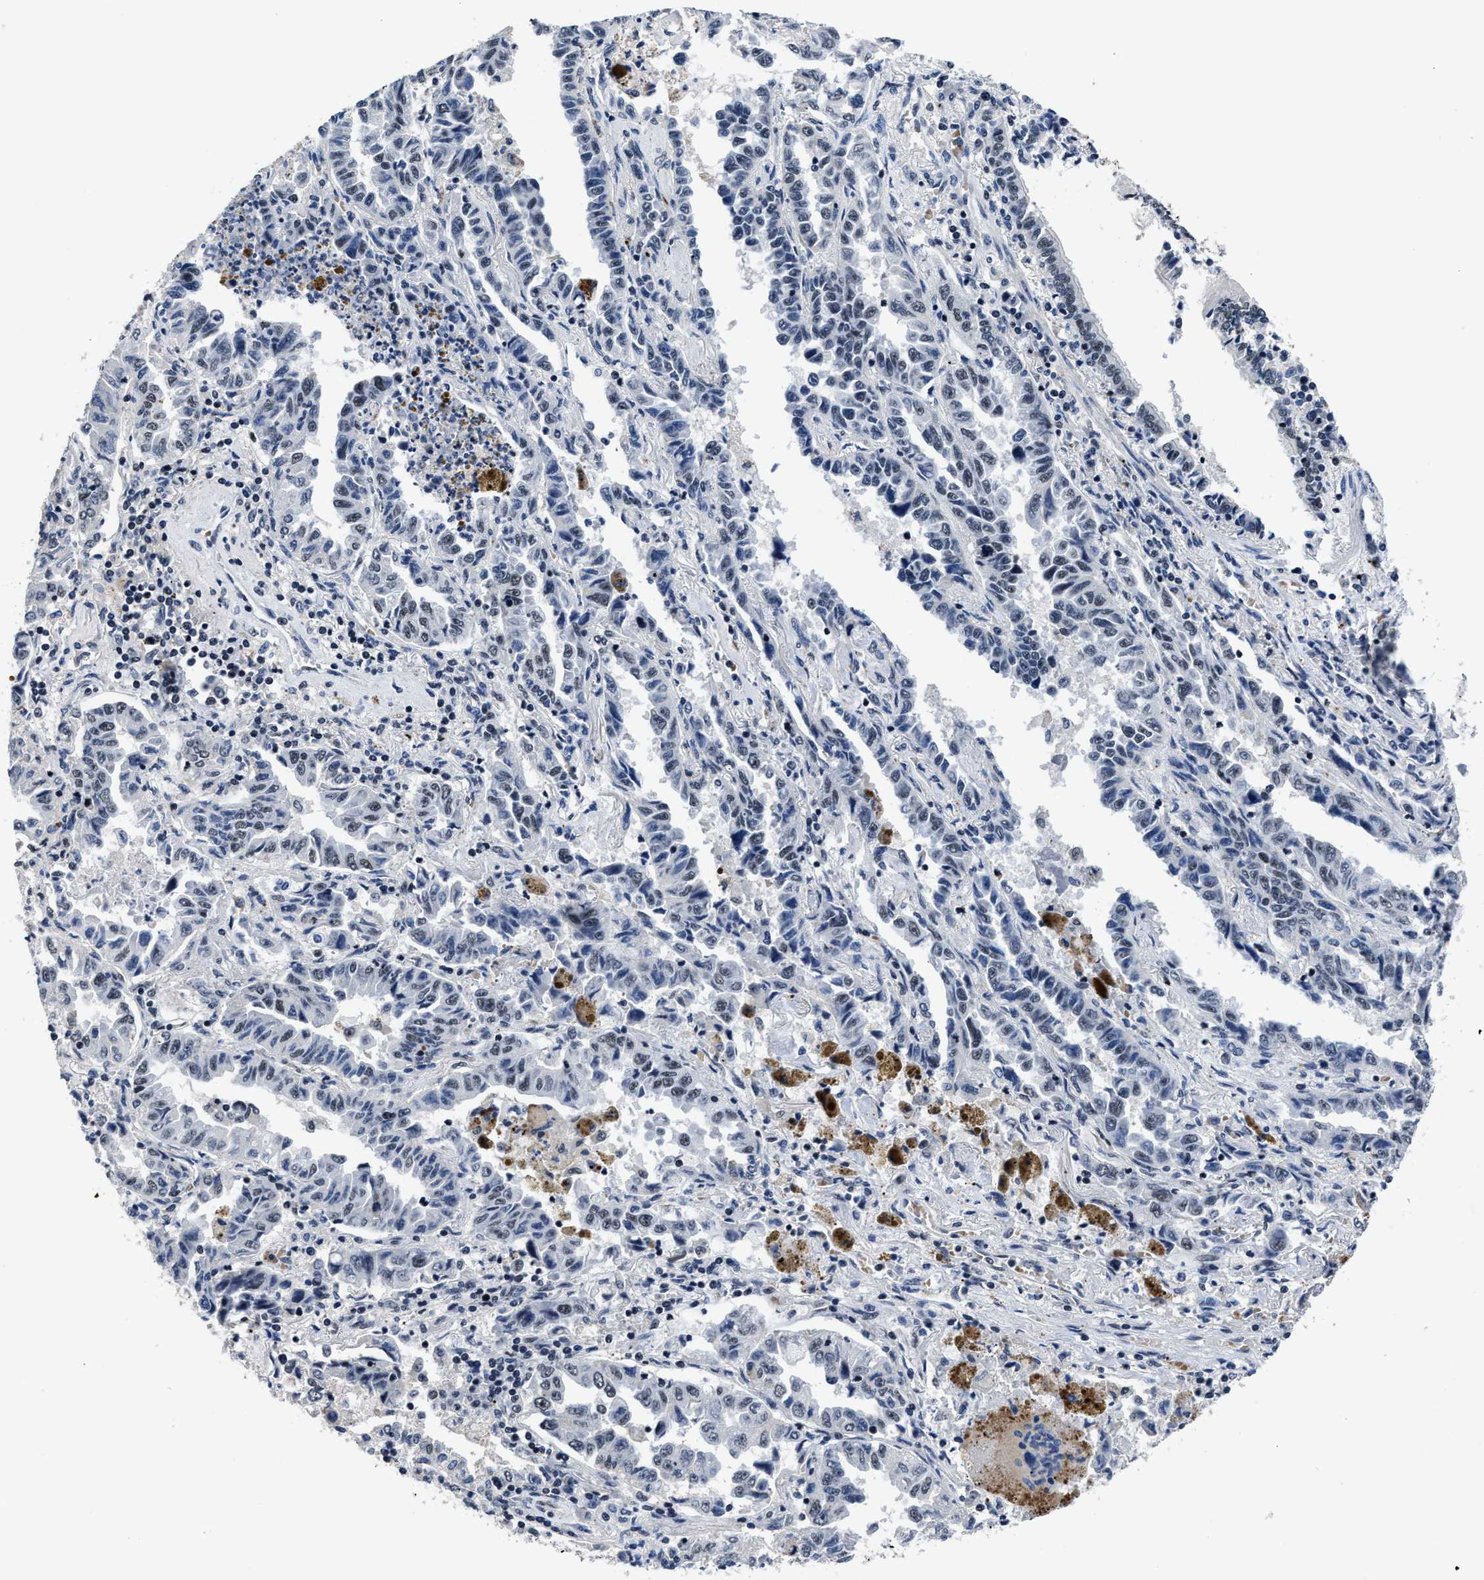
{"staining": {"intensity": "negative", "quantity": "none", "location": "none"}, "tissue": "lung cancer", "cell_type": "Tumor cells", "image_type": "cancer", "snomed": [{"axis": "morphology", "description": "Adenocarcinoma, NOS"}, {"axis": "topography", "description": "Lung"}], "caption": "DAB immunohistochemical staining of adenocarcinoma (lung) demonstrates no significant expression in tumor cells.", "gene": "ZNF233", "patient": {"sex": "female", "age": 51}}